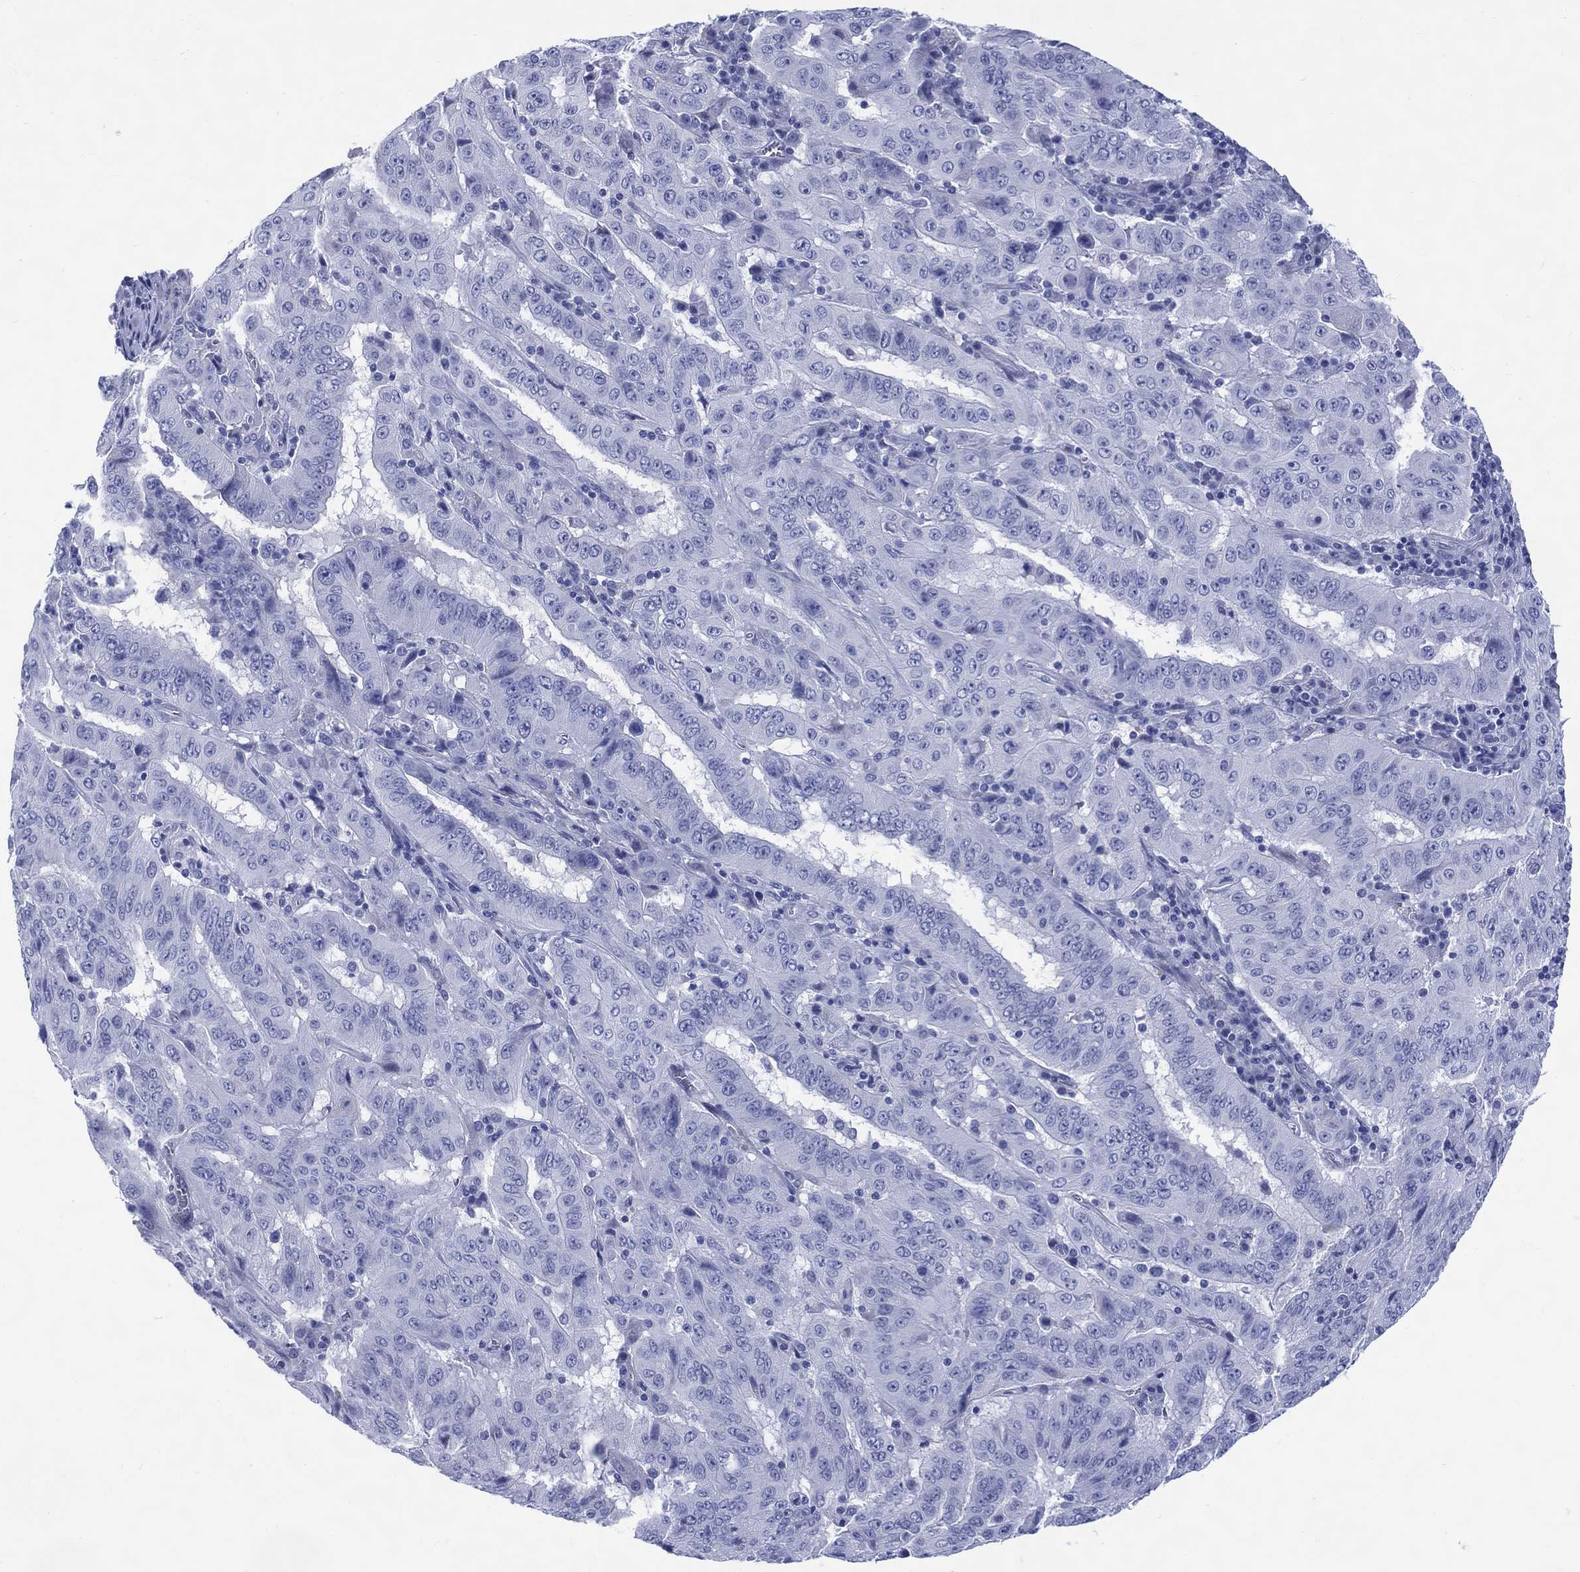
{"staining": {"intensity": "negative", "quantity": "none", "location": "none"}, "tissue": "pancreatic cancer", "cell_type": "Tumor cells", "image_type": "cancer", "snomed": [{"axis": "morphology", "description": "Adenocarcinoma, NOS"}, {"axis": "topography", "description": "Pancreas"}], "caption": "Immunohistochemistry (IHC) image of neoplastic tissue: human pancreatic cancer (adenocarcinoma) stained with DAB (3,3'-diaminobenzidine) displays no significant protein positivity in tumor cells.", "gene": "LRRD1", "patient": {"sex": "male", "age": 63}}